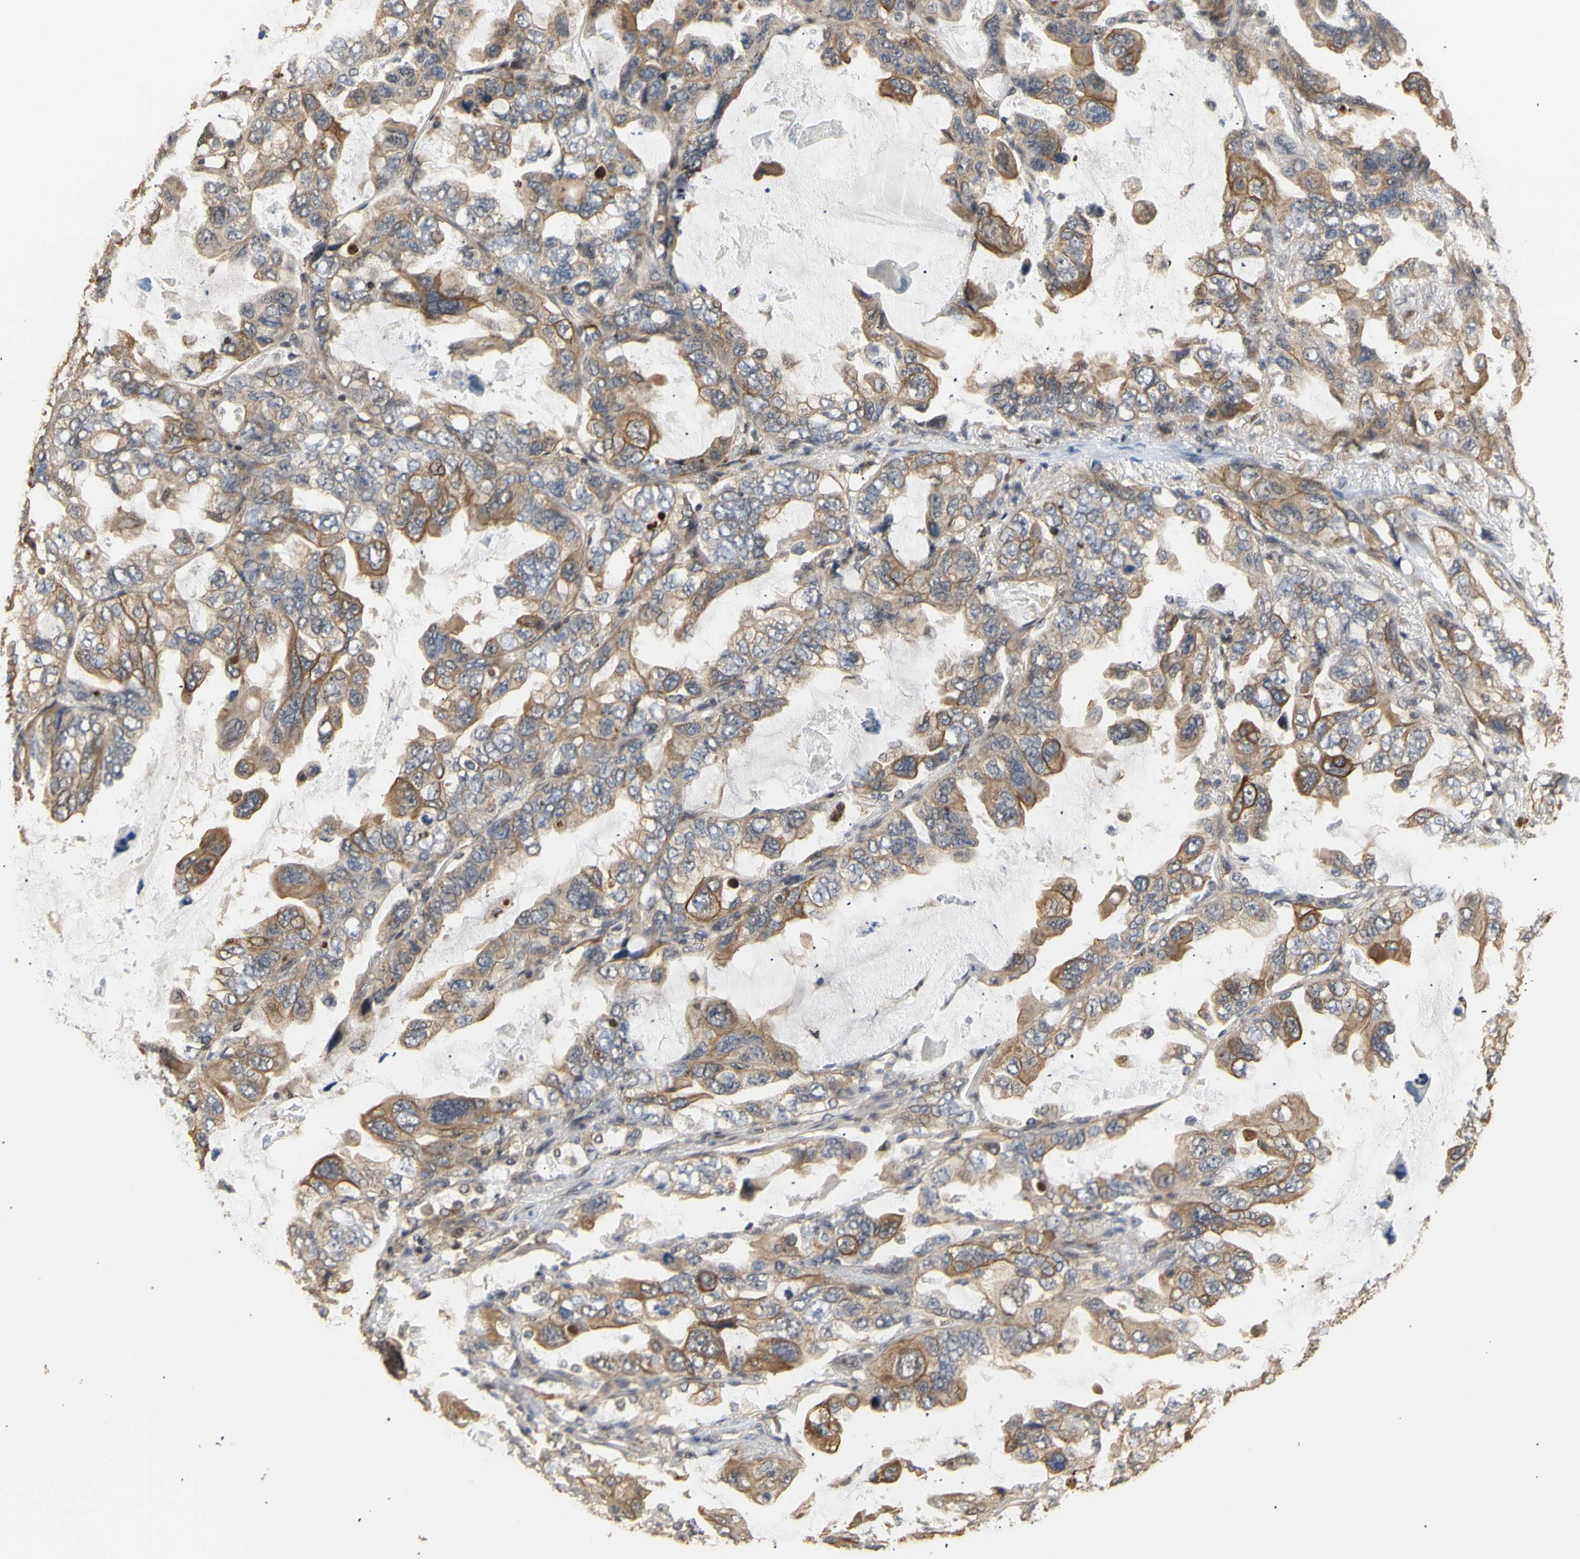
{"staining": {"intensity": "moderate", "quantity": ">75%", "location": "cytoplasmic/membranous"}, "tissue": "lung cancer", "cell_type": "Tumor cells", "image_type": "cancer", "snomed": [{"axis": "morphology", "description": "Squamous cell carcinoma, NOS"}, {"axis": "topography", "description": "Lung"}], "caption": "A micrograph of lung squamous cell carcinoma stained for a protein reveals moderate cytoplasmic/membranous brown staining in tumor cells.", "gene": "GTF2E2", "patient": {"sex": "female", "age": 73}}